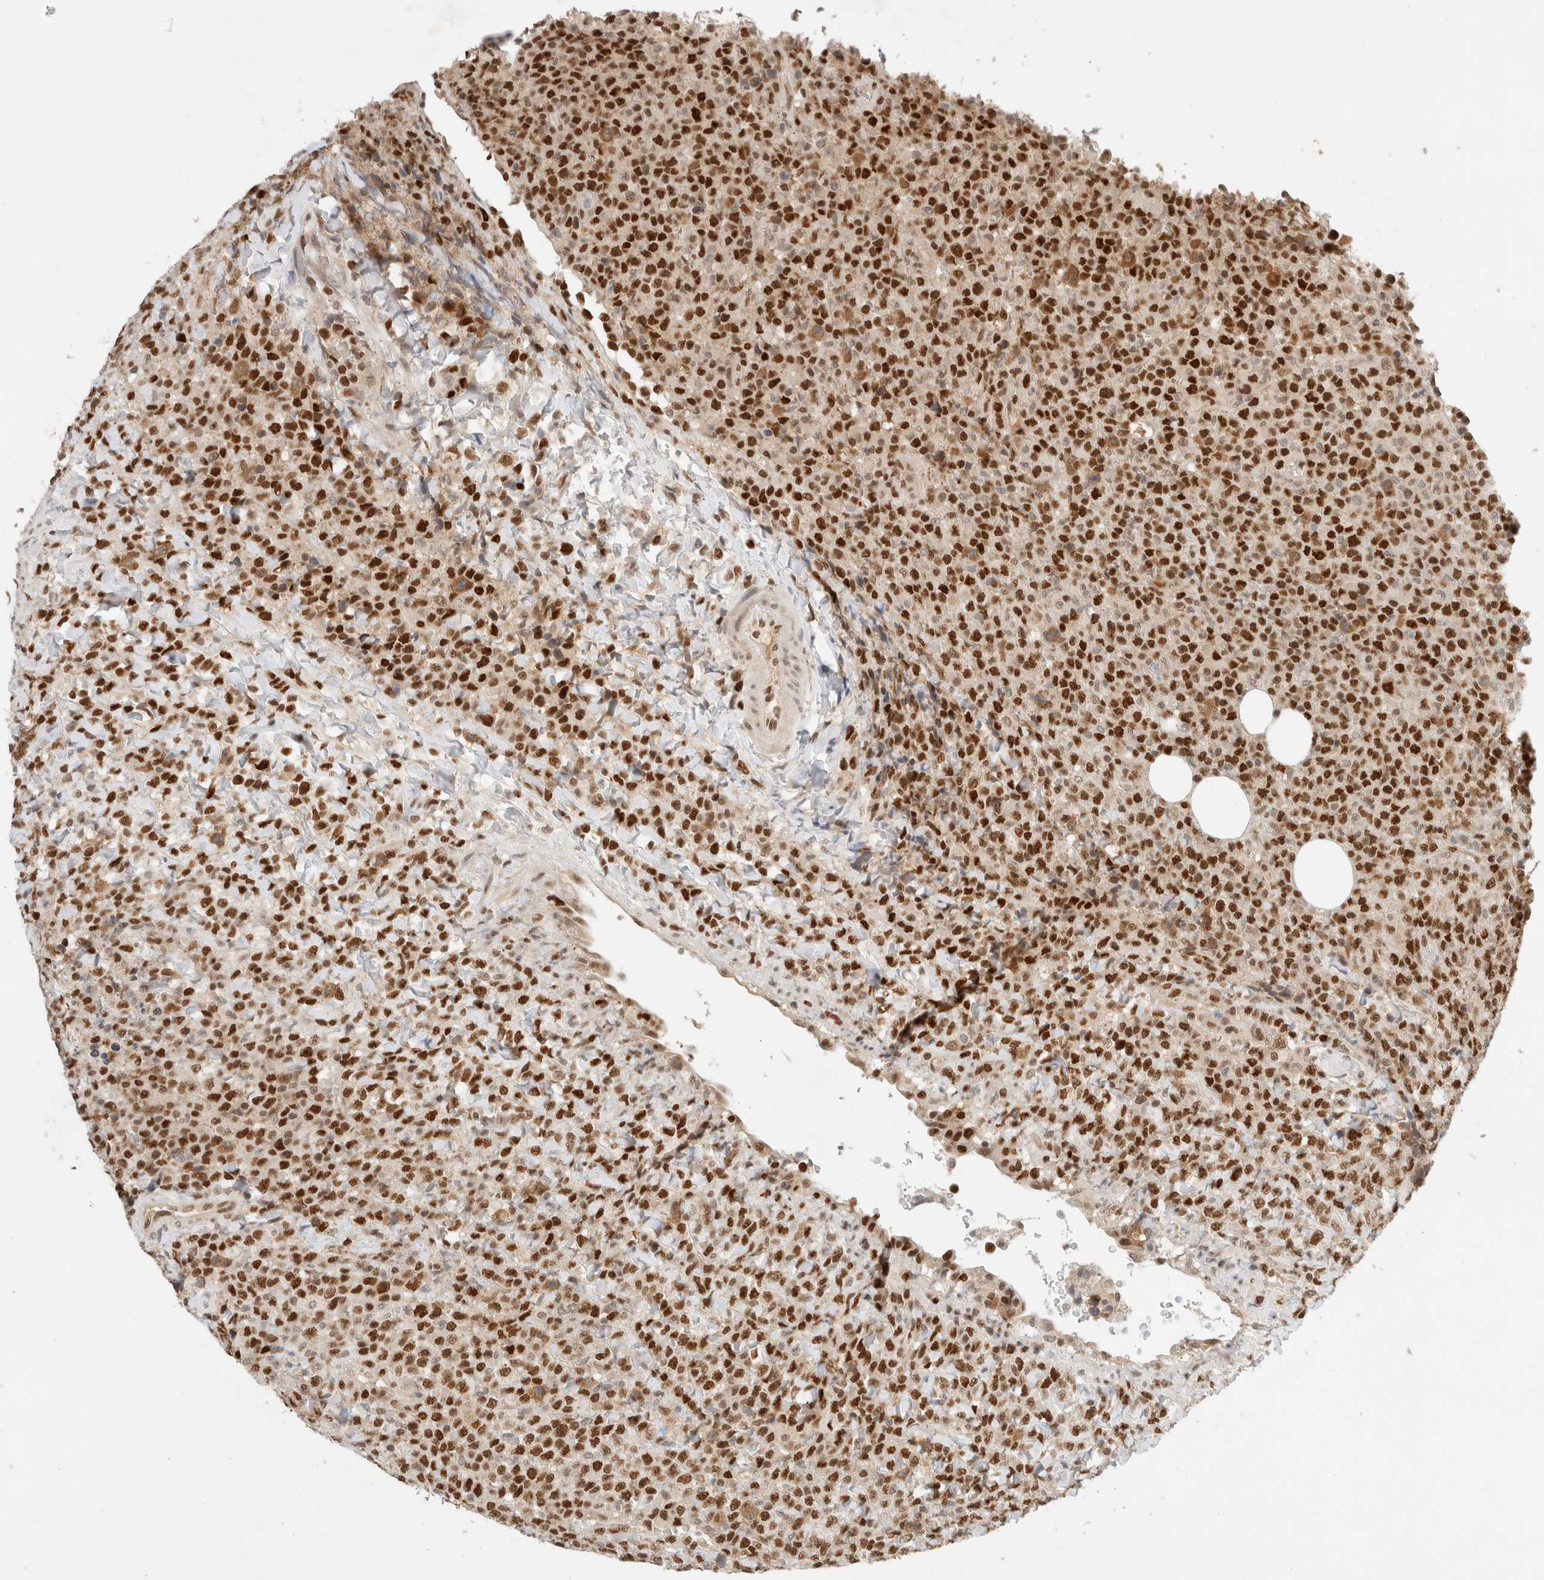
{"staining": {"intensity": "strong", "quantity": ">75%", "location": "nuclear"}, "tissue": "lymphoma", "cell_type": "Tumor cells", "image_type": "cancer", "snomed": [{"axis": "morphology", "description": "Malignant lymphoma, non-Hodgkin's type, High grade"}, {"axis": "topography", "description": "Lymph node"}], "caption": "Human lymphoma stained for a protein (brown) exhibits strong nuclear positive expression in approximately >75% of tumor cells.", "gene": "GTF2I", "patient": {"sex": "male", "age": 13}}